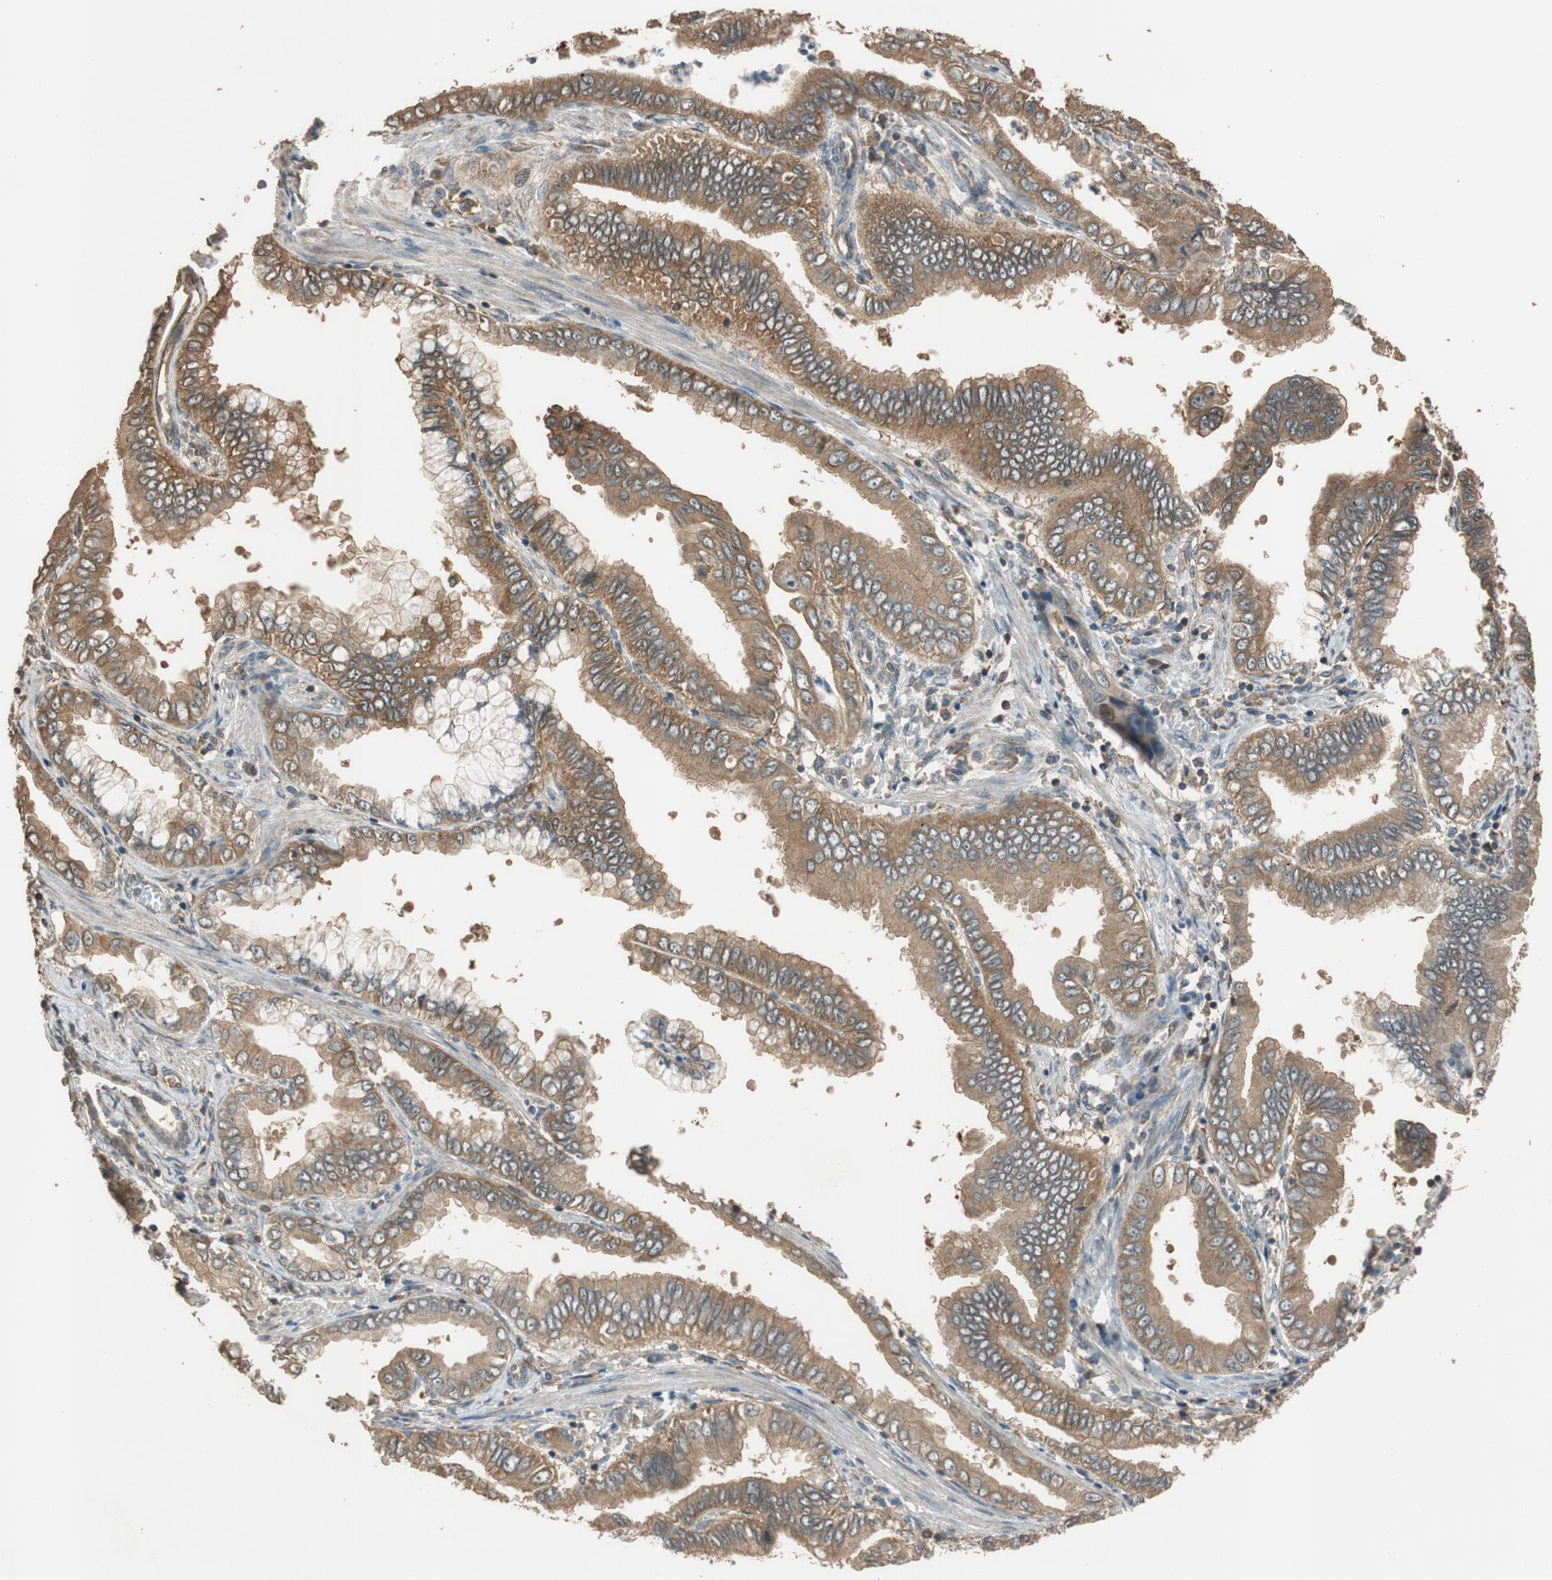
{"staining": {"intensity": "moderate", "quantity": ">75%", "location": "cytoplasmic/membranous"}, "tissue": "pancreatic cancer", "cell_type": "Tumor cells", "image_type": "cancer", "snomed": [{"axis": "morphology", "description": "Normal tissue, NOS"}, {"axis": "topography", "description": "Lymph node"}], "caption": "Protein staining displays moderate cytoplasmic/membranous positivity in about >75% of tumor cells in pancreatic cancer.", "gene": "MST1R", "patient": {"sex": "male", "age": 50}}